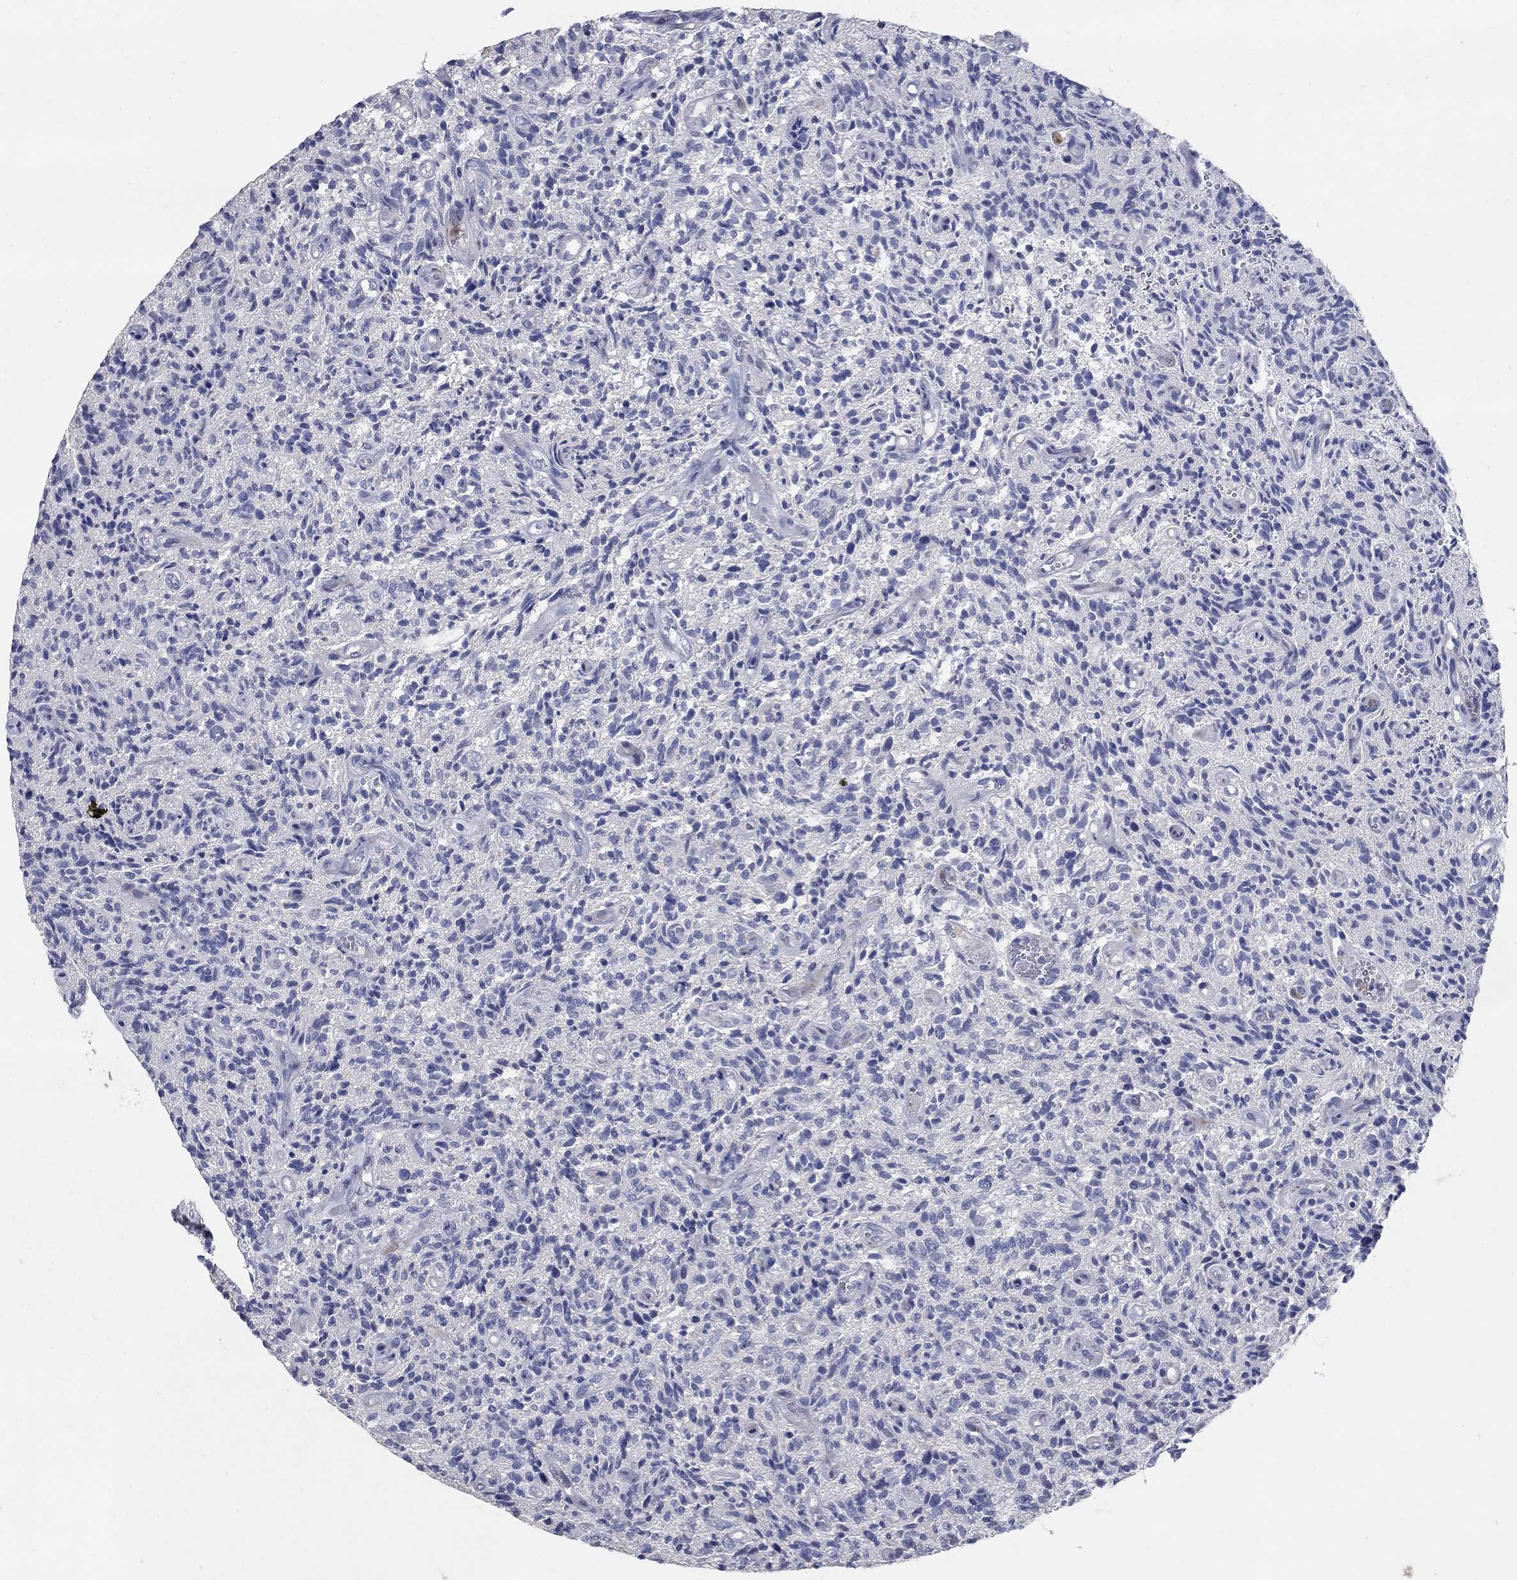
{"staining": {"intensity": "negative", "quantity": "none", "location": "none"}, "tissue": "glioma", "cell_type": "Tumor cells", "image_type": "cancer", "snomed": [{"axis": "morphology", "description": "Glioma, malignant, High grade"}, {"axis": "topography", "description": "Brain"}], "caption": "Glioma was stained to show a protein in brown. There is no significant staining in tumor cells. Brightfield microscopy of IHC stained with DAB (3,3'-diaminobenzidine) (brown) and hematoxylin (blue), captured at high magnification.", "gene": "HMX2", "patient": {"sex": "male", "age": 64}}